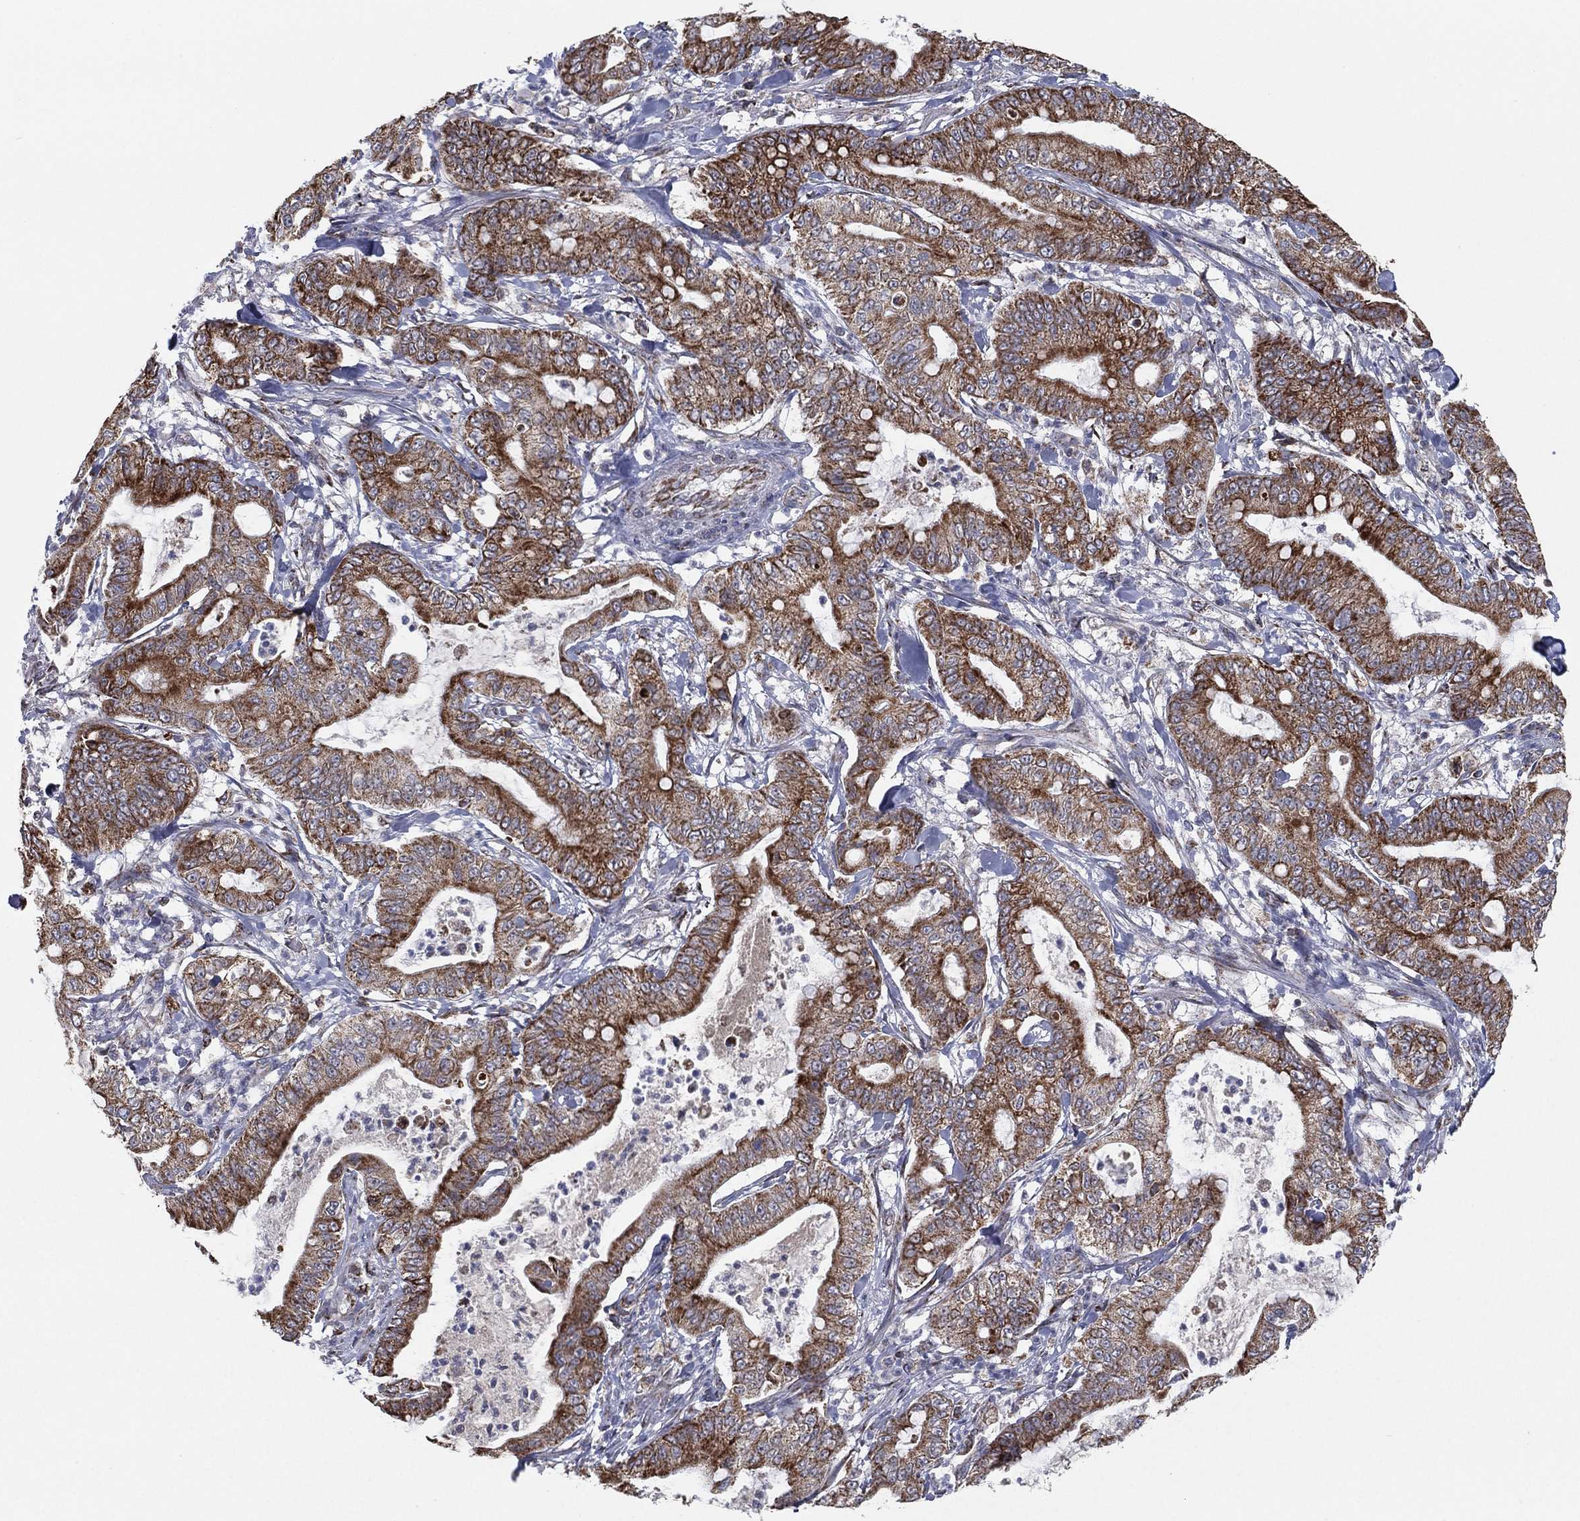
{"staining": {"intensity": "strong", "quantity": ">75%", "location": "cytoplasmic/membranous"}, "tissue": "pancreatic cancer", "cell_type": "Tumor cells", "image_type": "cancer", "snomed": [{"axis": "morphology", "description": "Adenocarcinoma, NOS"}, {"axis": "topography", "description": "Pancreas"}], "caption": "Strong cytoplasmic/membranous staining for a protein is present in about >75% of tumor cells of pancreatic adenocarcinoma using immunohistochemistry.", "gene": "PSMG4", "patient": {"sex": "male", "age": 71}}